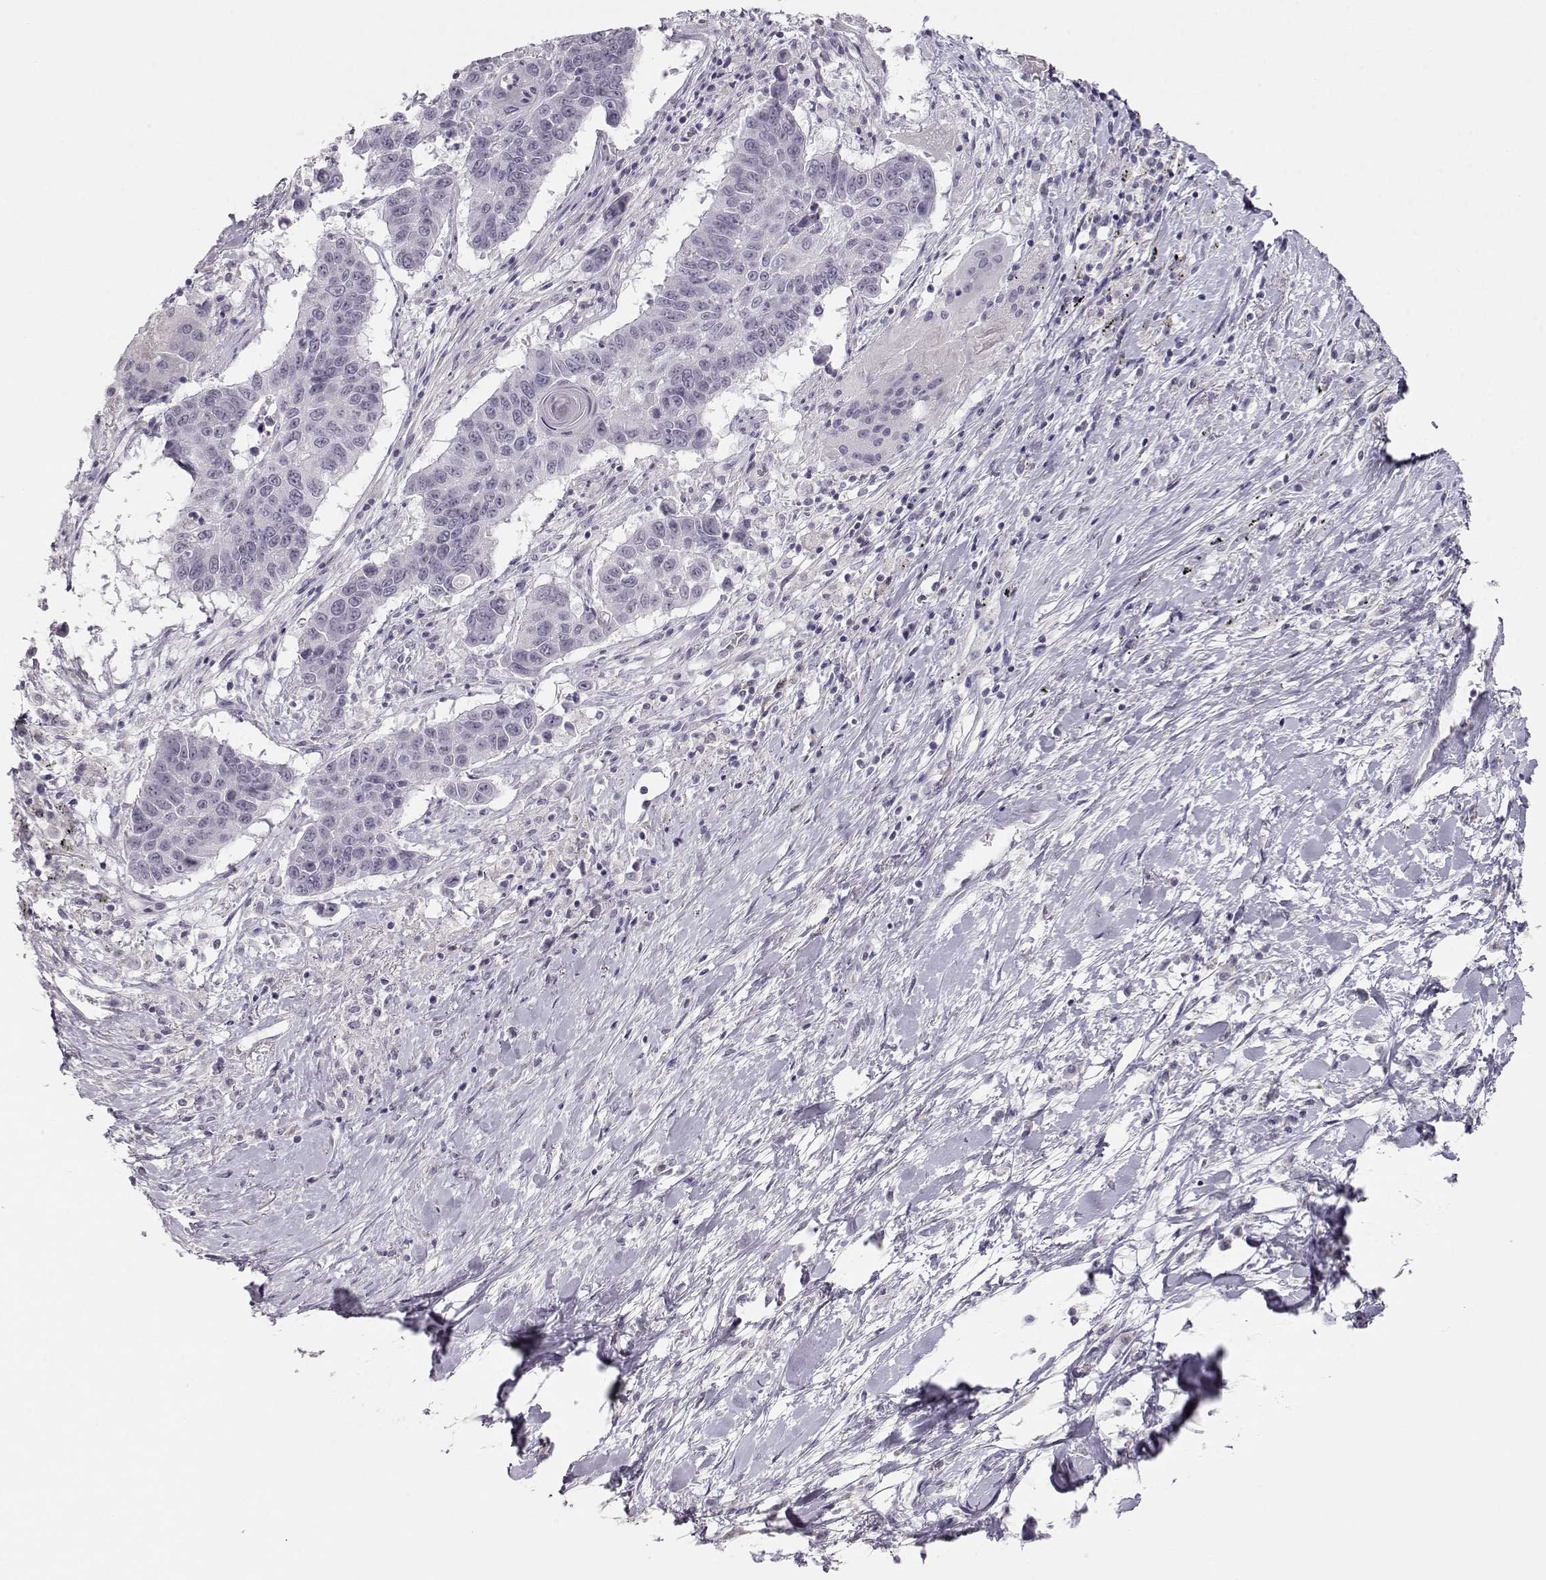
{"staining": {"intensity": "negative", "quantity": "none", "location": "none"}, "tissue": "lung cancer", "cell_type": "Tumor cells", "image_type": "cancer", "snomed": [{"axis": "morphology", "description": "Squamous cell carcinoma, NOS"}, {"axis": "topography", "description": "Lung"}], "caption": "An immunohistochemistry (IHC) histopathology image of lung squamous cell carcinoma is shown. There is no staining in tumor cells of lung squamous cell carcinoma.", "gene": "IMPG1", "patient": {"sex": "male", "age": 73}}